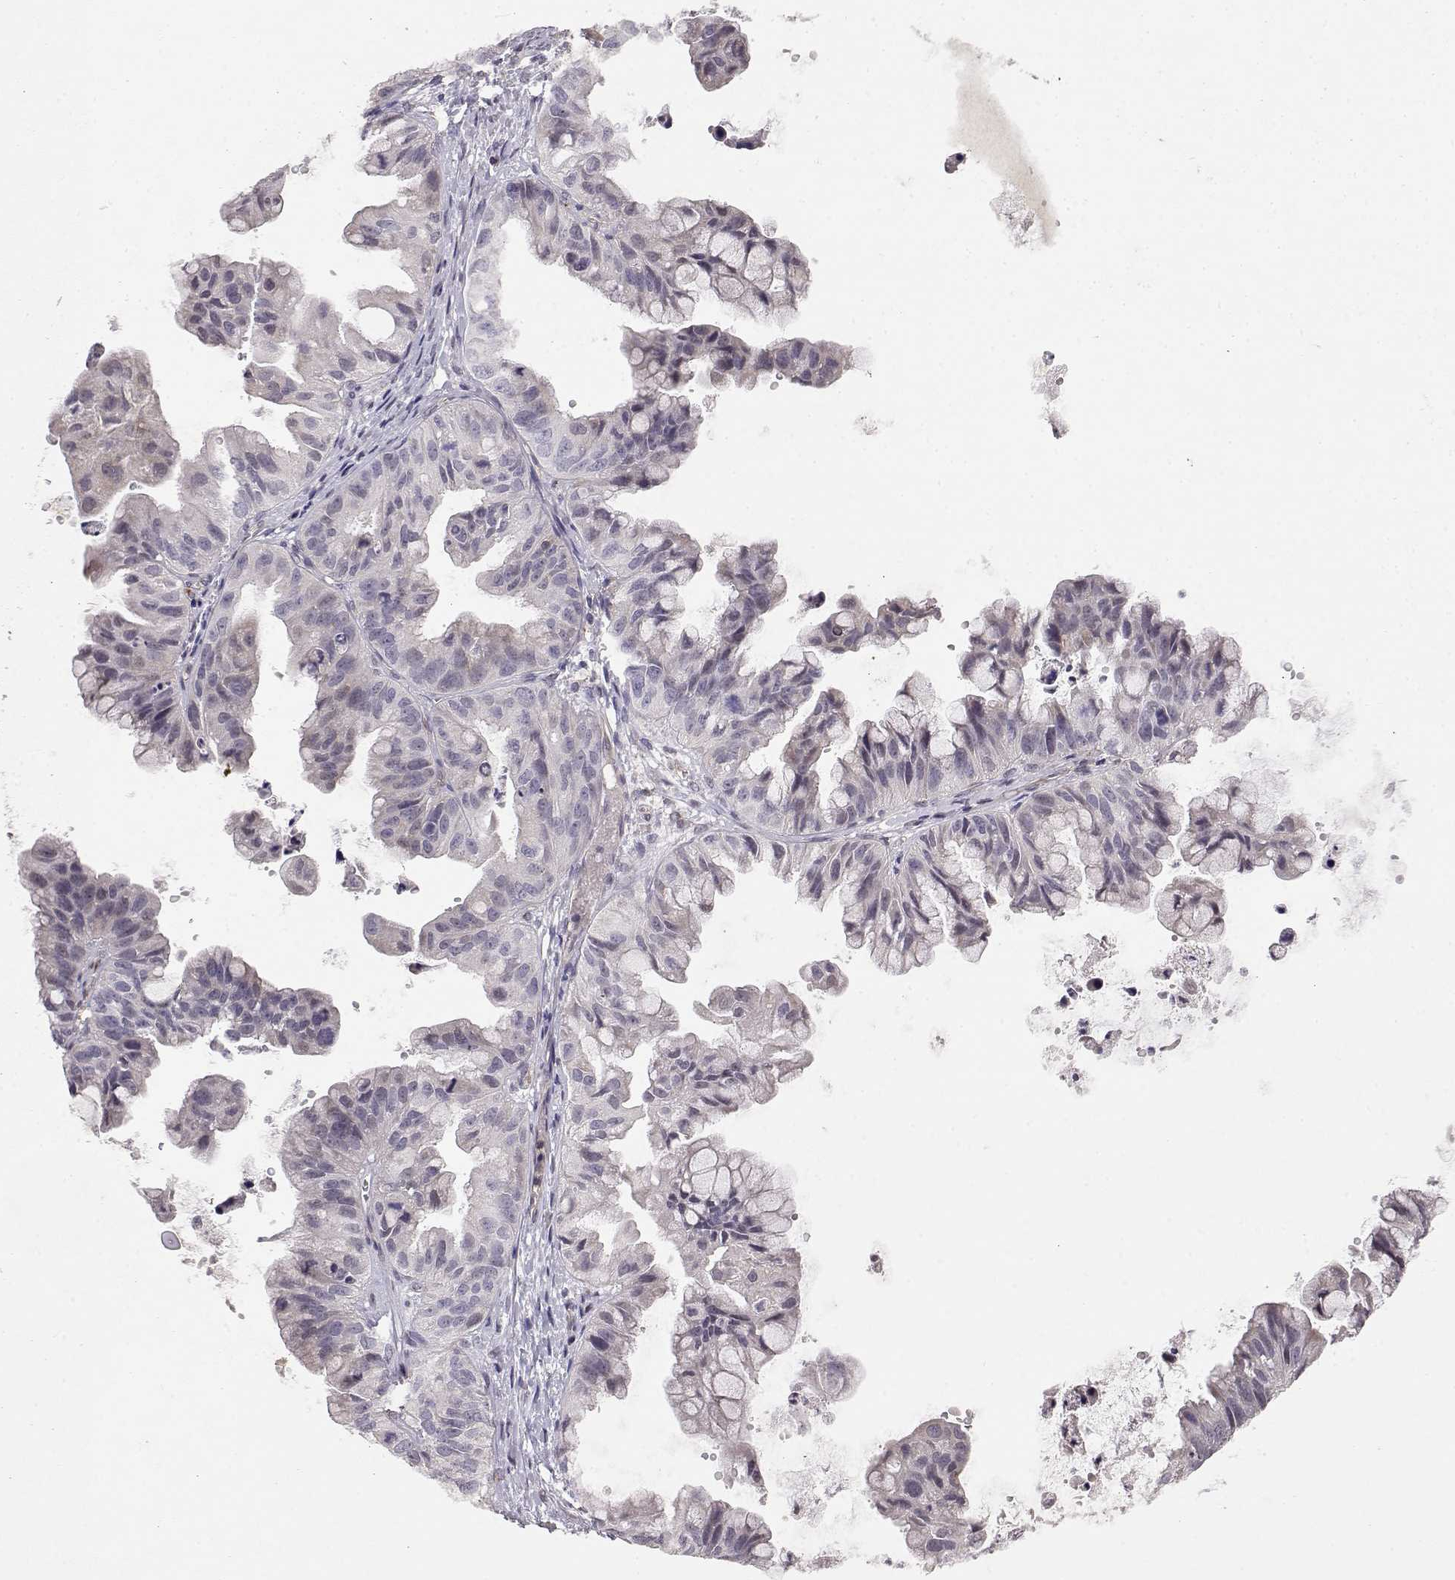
{"staining": {"intensity": "negative", "quantity": "none", "location": "none"}, "tissue": "ovarian cancer", "cell_type": "Tumor cells", "image_type": "cancer", "snomed": [{"axis": "morphology", "description": "Cystadenocarcinoma, mucinous, NOS"}, {"axis": "topography", "description": "Ovary"}], "caption": "Tumor cells show no significant protein staining in ovarian mucinous cystadenocarcinoma.", "gene": "IFITM1", "patient": {"sex": "female", "age": 76}}